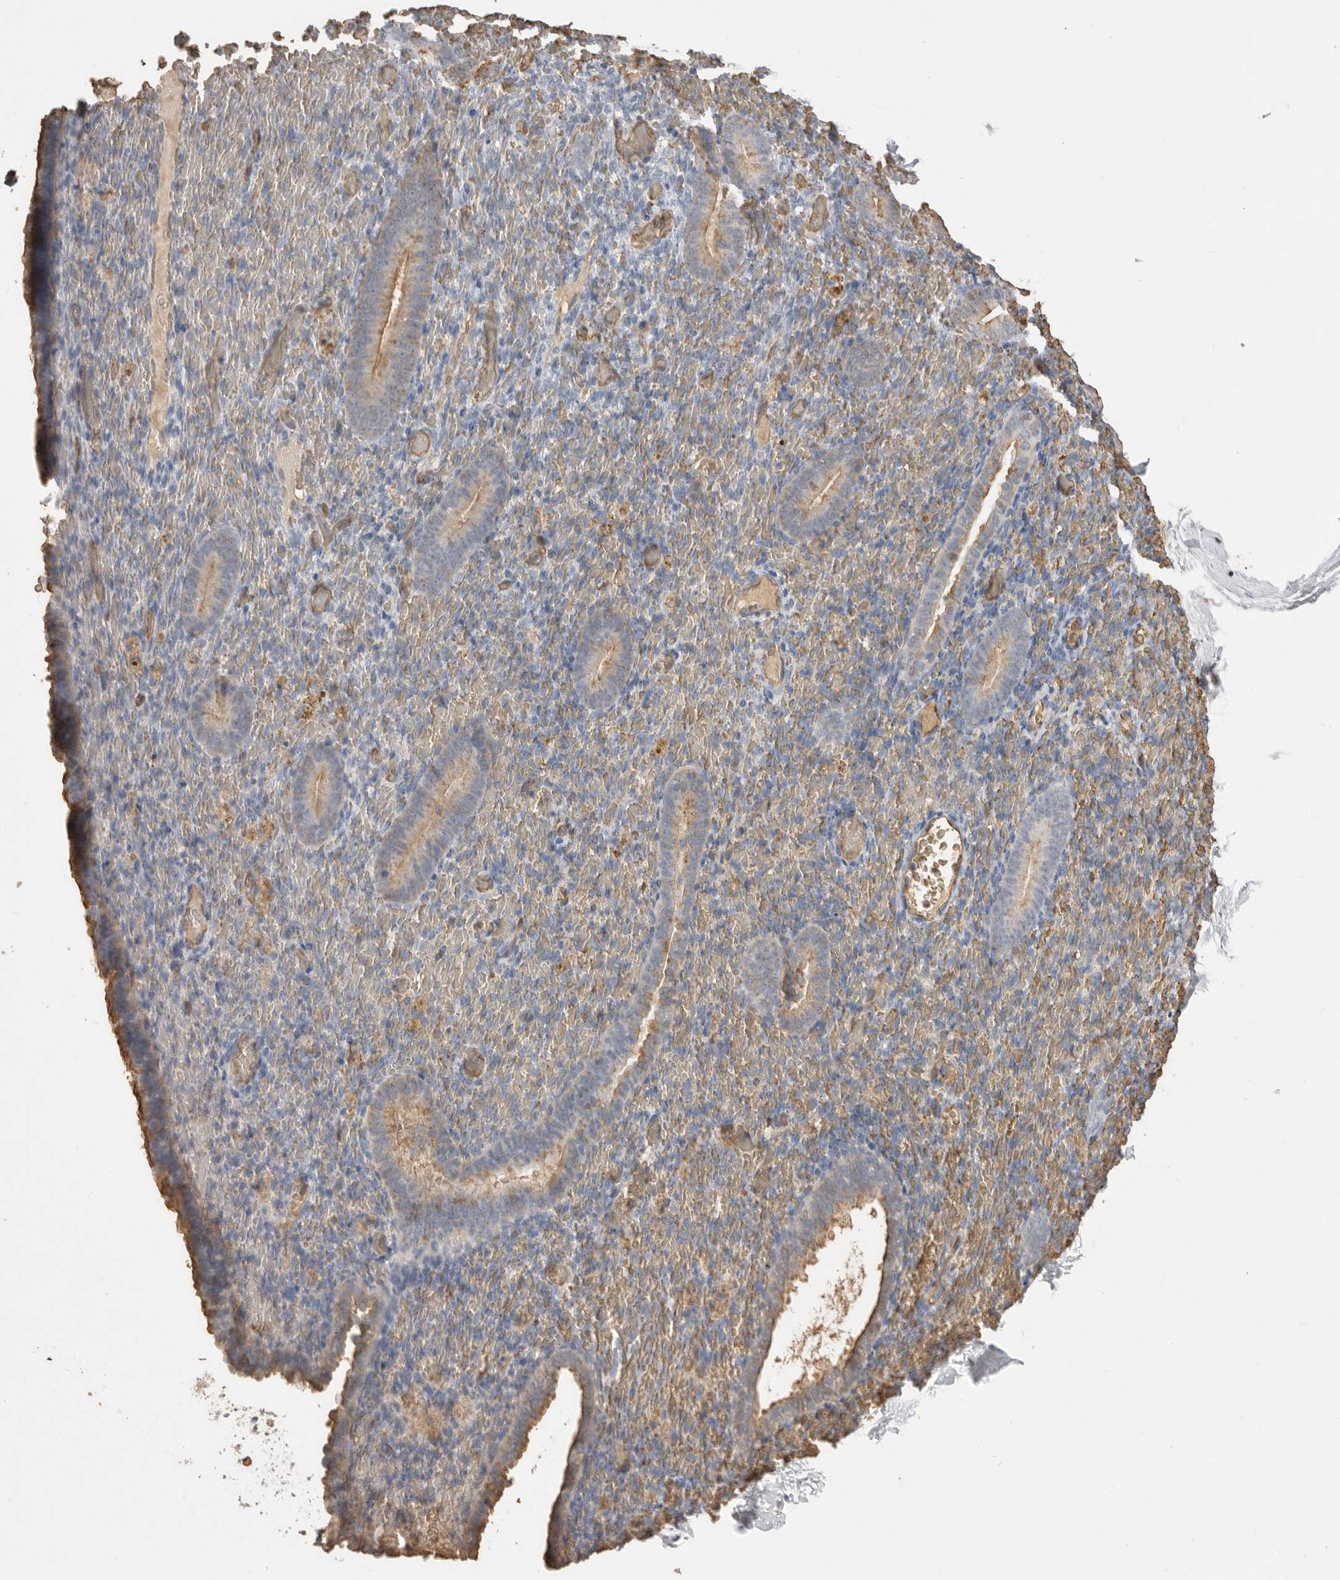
{"staining": {"intensity": "weak", "quantity": "25%-75%", "location": "cytoplasmic/membranous"}, "tissue": "endometrium", "cell_type": "Cells in endometrial stroma", "image_type": "normal", "snomed": [{"axis": "morphology", "description": "Normal tissue, NOS"}, {"axis": "topography", "description": "Endometrium"}], "caption": "A brown stain labels weak cytoplasmic/membranous positivity of a protein in cells in endometrial stroma of benign endometrium.", "gene": "IL27", "patient": {"sex": "female", "age": 51}}